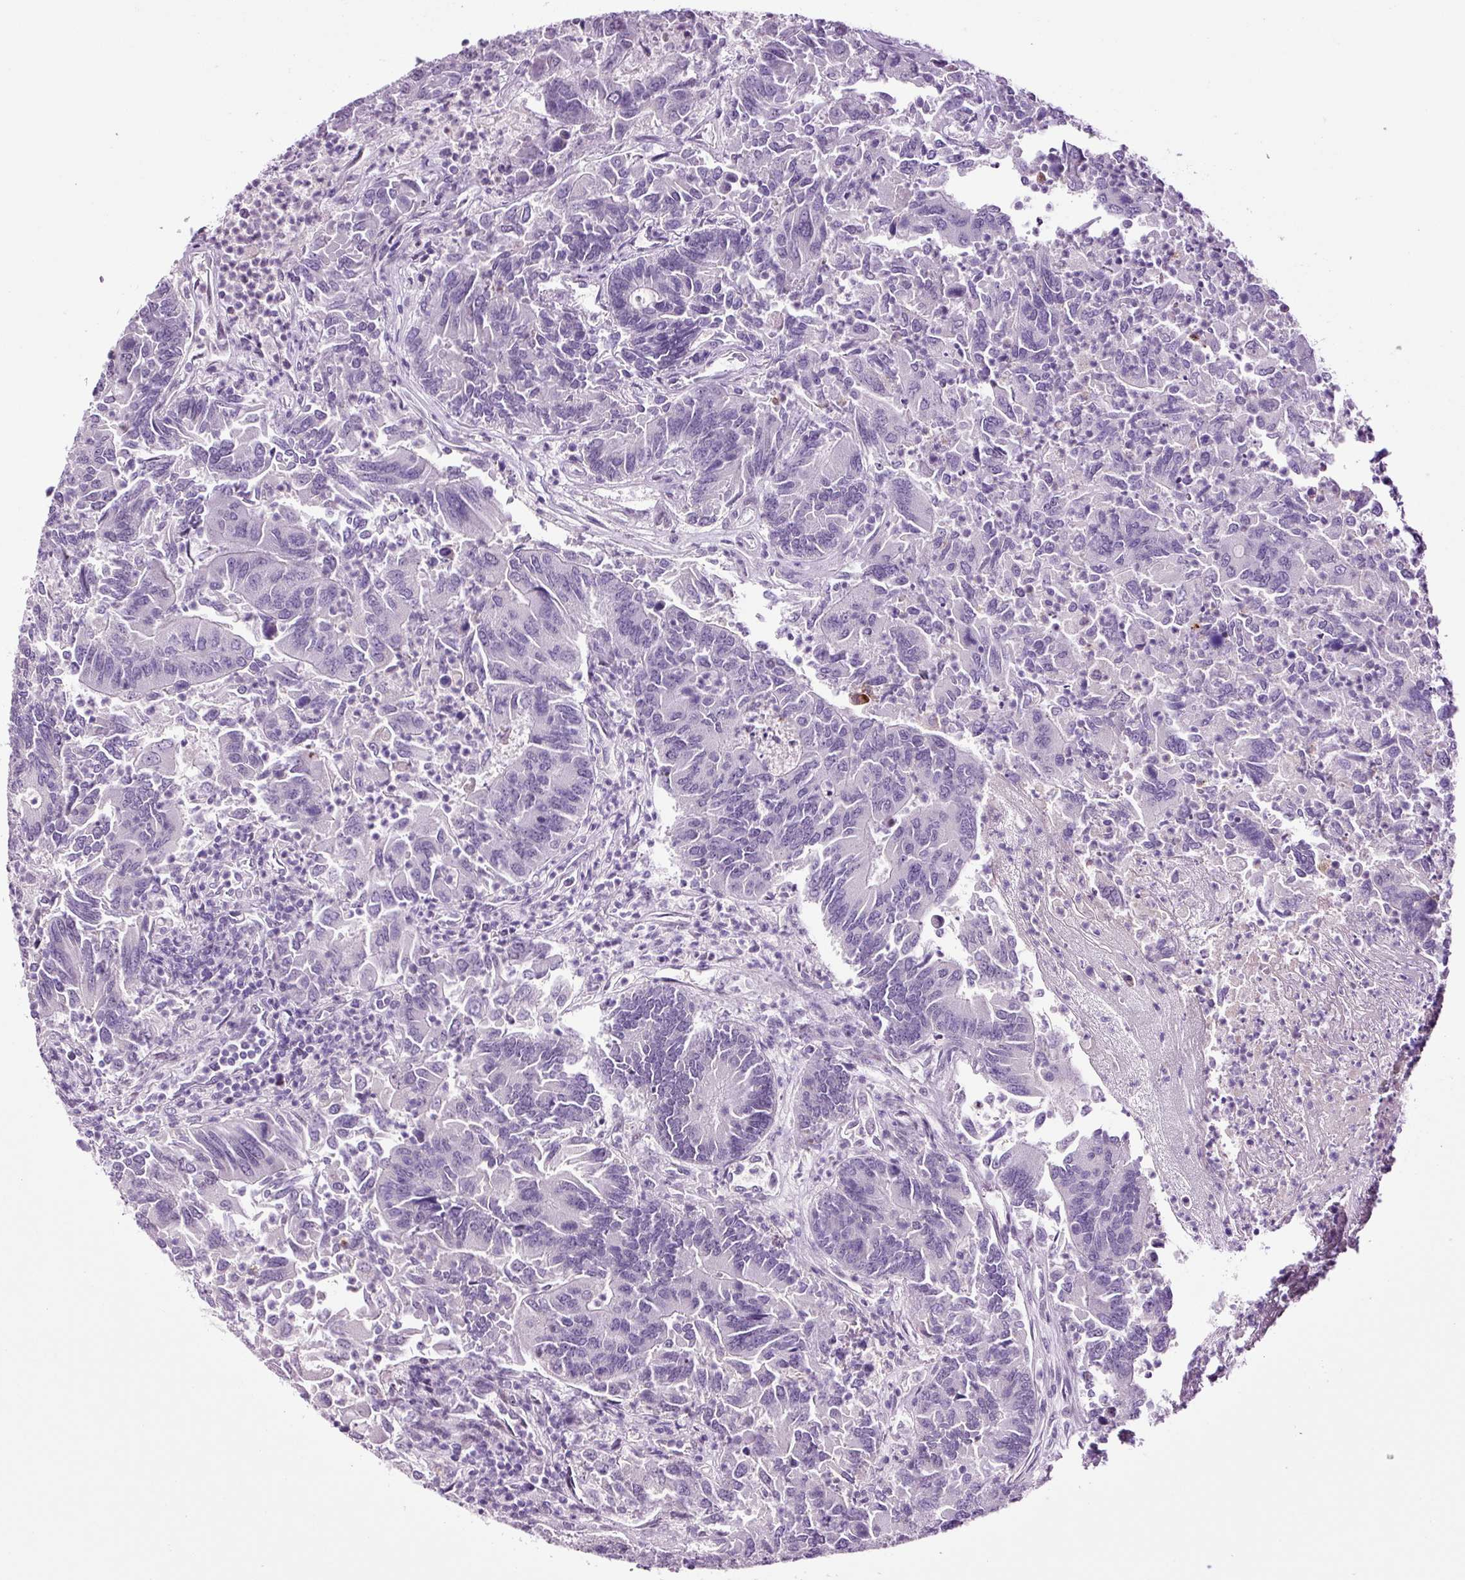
{"staining": {"intensity": "negative", "quantity": "none", "location": "none"}, "tissue": "colorectal cancer", "cell_type": "Tumor cells", "image_type": "cancer", "snomed": [{"axis": "morphology", "description": "Adenocarcinoma, NOS"}, {"axis": "topography", "description": "Colon"}], "caption": "Human colorectal cancer (adenocarcinoma) stained for a protein using immunohistochemistry (IHC) exhibits no positivity in tumor cells.", "gene": "KLF1", "patient": {"sex": "female", "age": 67}}